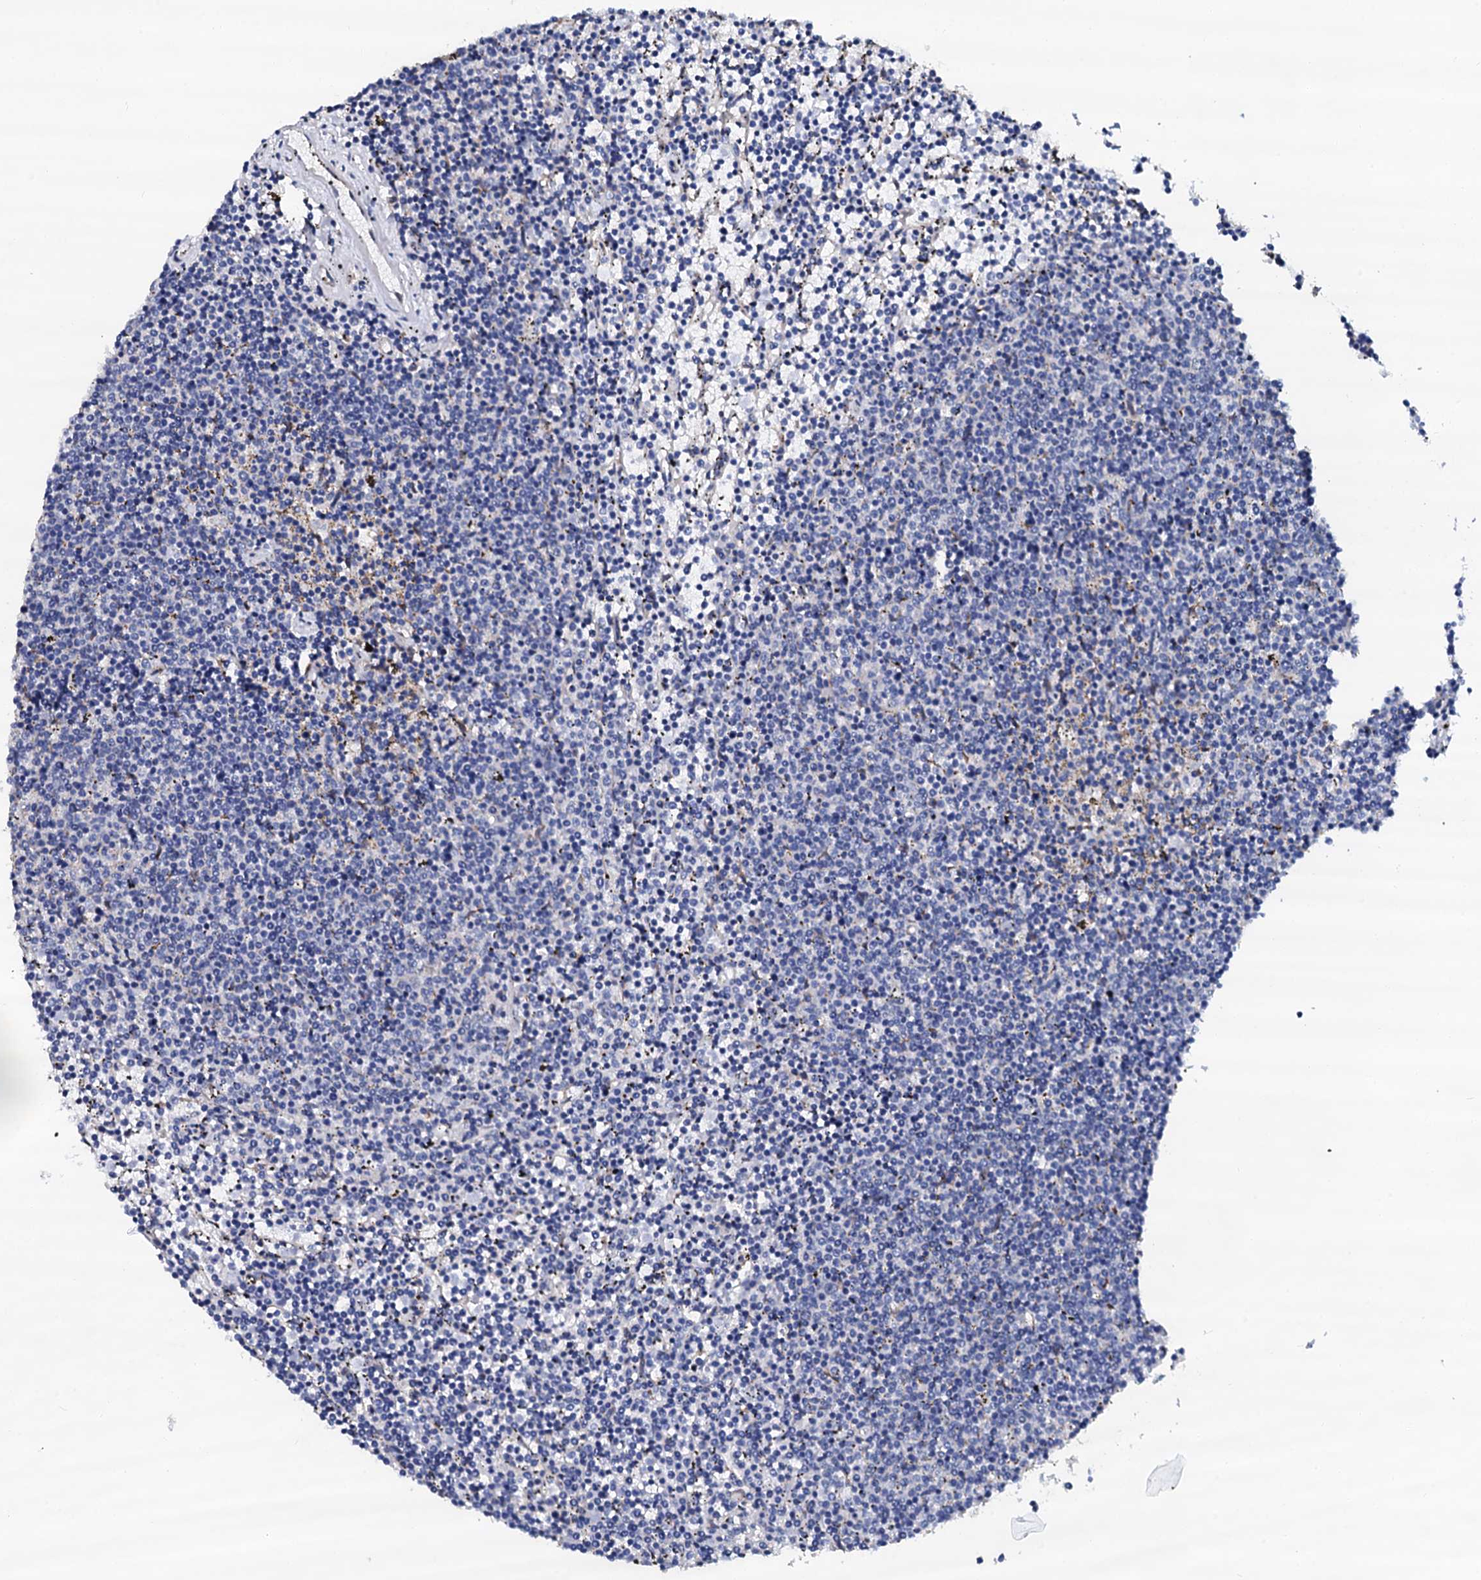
{"staining": {"intensity": "negative", "quantity": "none", "location": "none"}, "tissue": "lymphoma", "cell_type": "Tumor cells", "image_type": "cancer", "snomed": [{"axis": "morphology", "description": "Malignant lymphoma, non-Hodgkin's type, Low grade"}, {"axis": "topography", "description": "Spleen"}], "caption": "IHC of human lymphoma displays no positivity in tumor cells. (DAB (3,3'-diaminobenzidine) IHC visualized using brightfield microscopy, high magnification).", "gene": "AKAP3", "patient": {"sex": "female", "age": 50}}